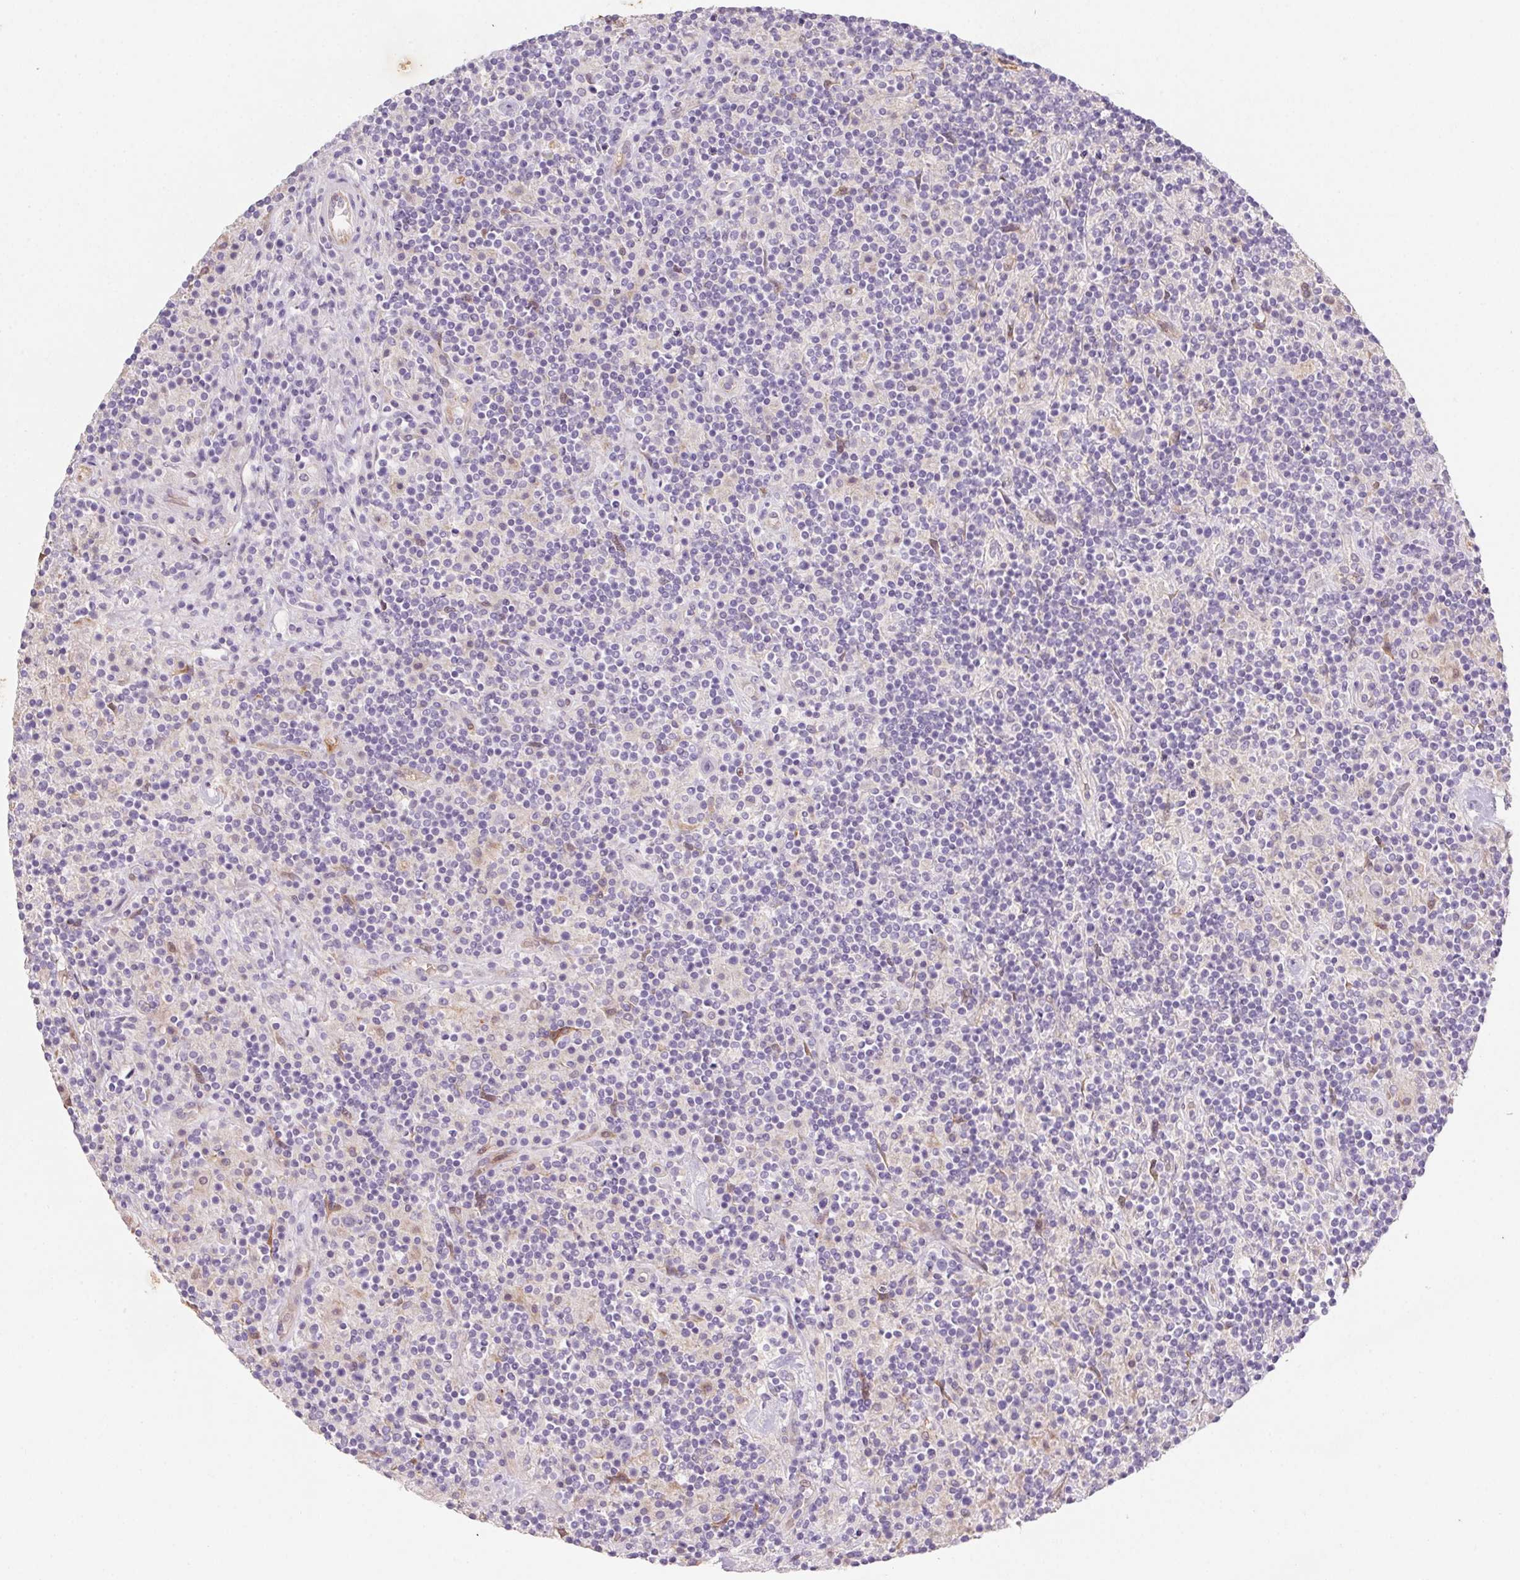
{"staining": {"intensity": "negative", "quantity": "none", "location": "none"}, "tissue": "lymphoma", "cell_type": "Tumor cells", "image_type": "cancer", "snomed": [{"axis": "morphology", "description": "Hodgkin's disease, NOS"}, {"axis": "topography", "description": "Lymph node"}], "caption": "Human lymphoma stained for a protein using IHC reveals no staining in tumor cells.", "gene": "DCD", "patient": {"sex": "male", "age": 70}}